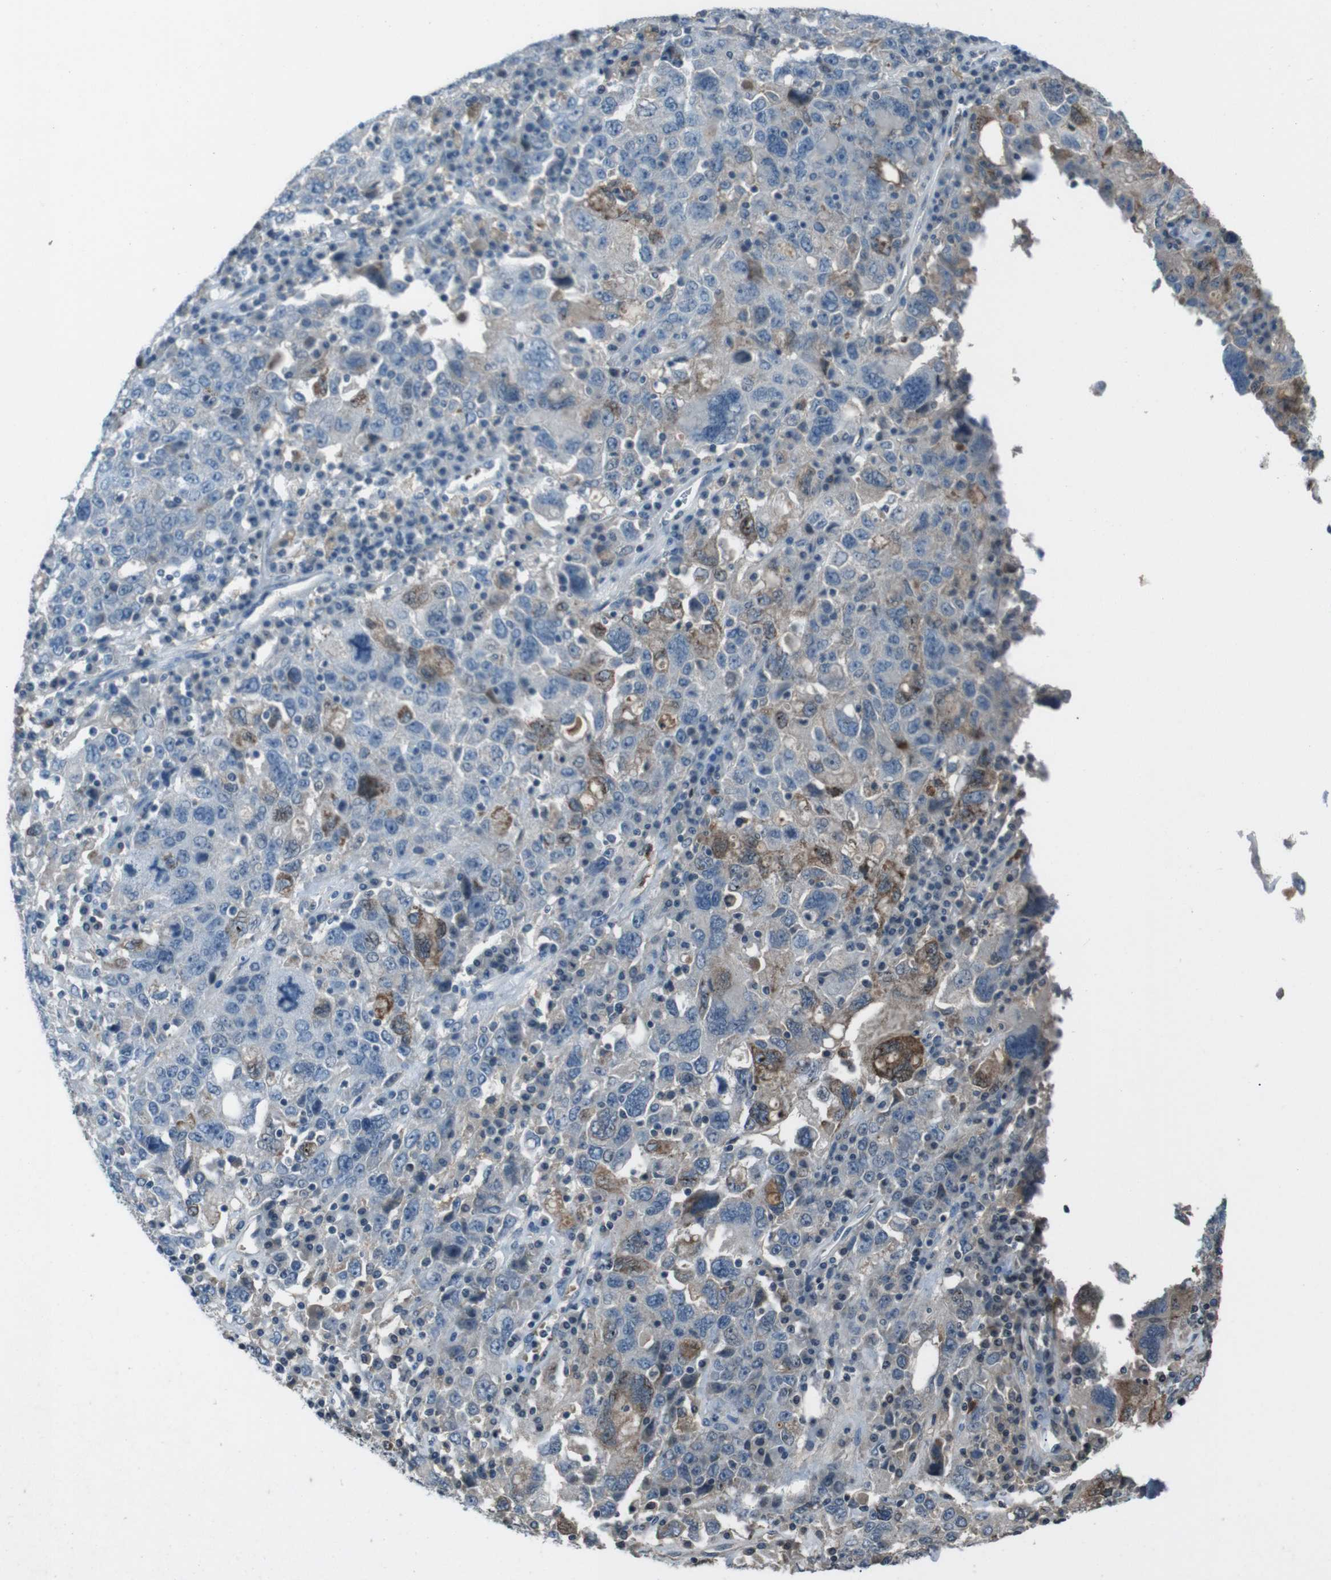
{"staining": {"intensity": "moderate", "quantity": "<25%", "location": "cytoplasmic/membranous"}, "tissue": "ovarian cancer", "cell_type": "Tumor cells", "image_type": "cancer", "snomed": [{"axis": "morphology", "description": "Carcinoma, endometroid"}, {"axis": "topography", "description": "Ovary"}], "caption": "This image displays ovarian cancer stained with IHC to label a protein in brown. The cytoplasmic/membranous of tumor cells show moderate positivity for the protein. Nuclei are counter-stained blue.", "gene": "UGT1A6", "patient": {"sex": "female", "age": 62}}